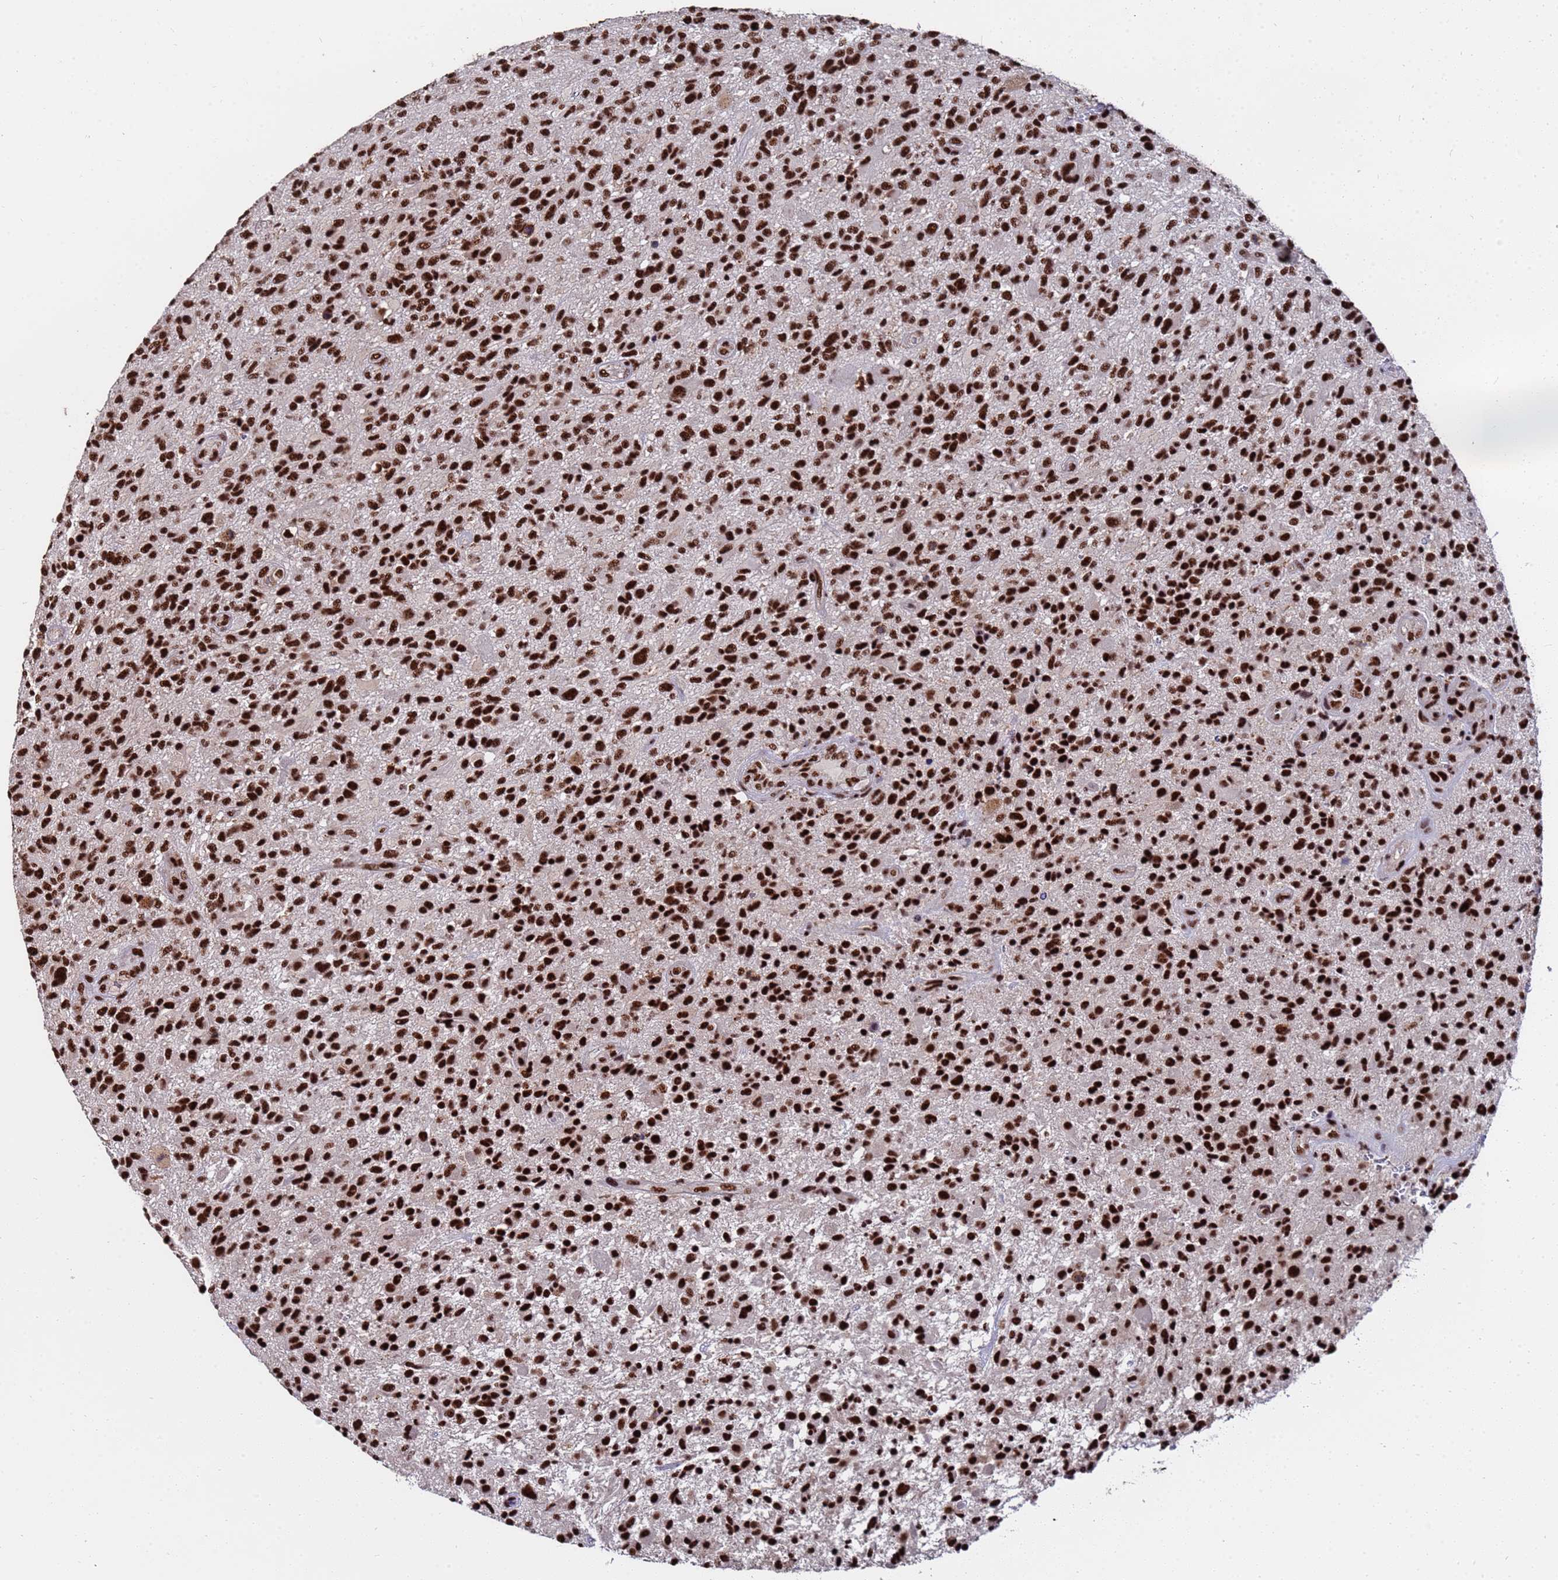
{"staining": {"intensity": "strong", "quantity": ">75%", "location": "nuclear"}, "tissue": "glioma", "cell_type": "Tumor cells", "image_type": "cancer", "snomed": [{"axis": "morphology", "description": "Glioma, malignant, High grade"}, {"axis": "topography", "description": "Brain"}], "caption": "Protein staining of glioma tissue exhibits strong nuclear expression in about >75% of tumor cells.", "gene": "SF3B2", "patient": {"sex": "male", "age": 47}}